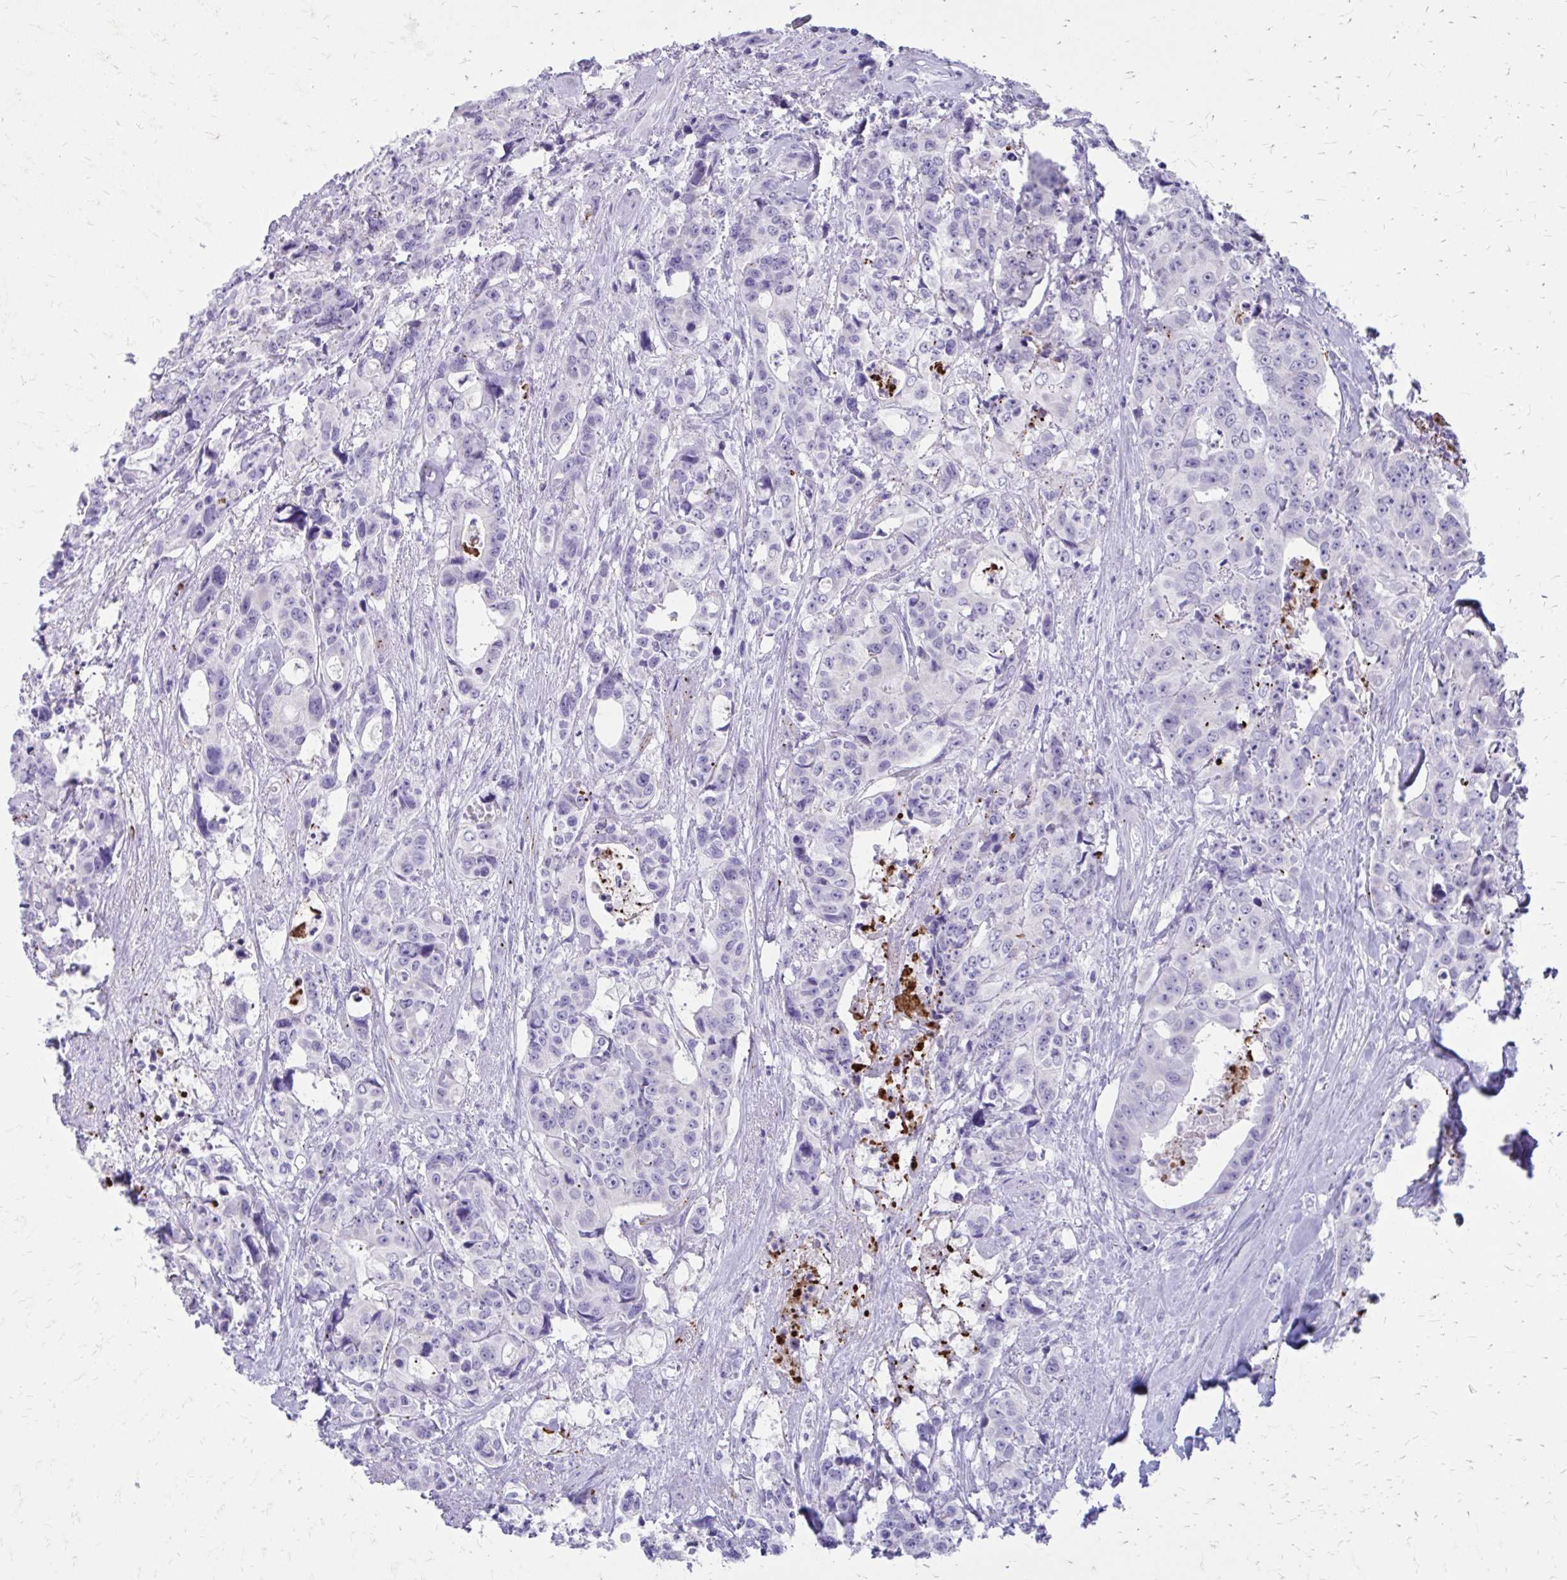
{"staining": {"intensity": "negative", "quantity": "none", "location": "none"}, "tissue": "colorectal cancer", "cell_type": "Tumor cells", "image_type": "cancer", "snomed": [{"axis": "morphology", "description": "Adenocarcinoma, NOS"}, {"axis": "topography", "description": "Rectum"}], "caption": "There is no significant staining in tumor cells of adenocarcinoma (colorectal).", "gene": "SATL1", "patient": {"sex": "female", "age": 62}}